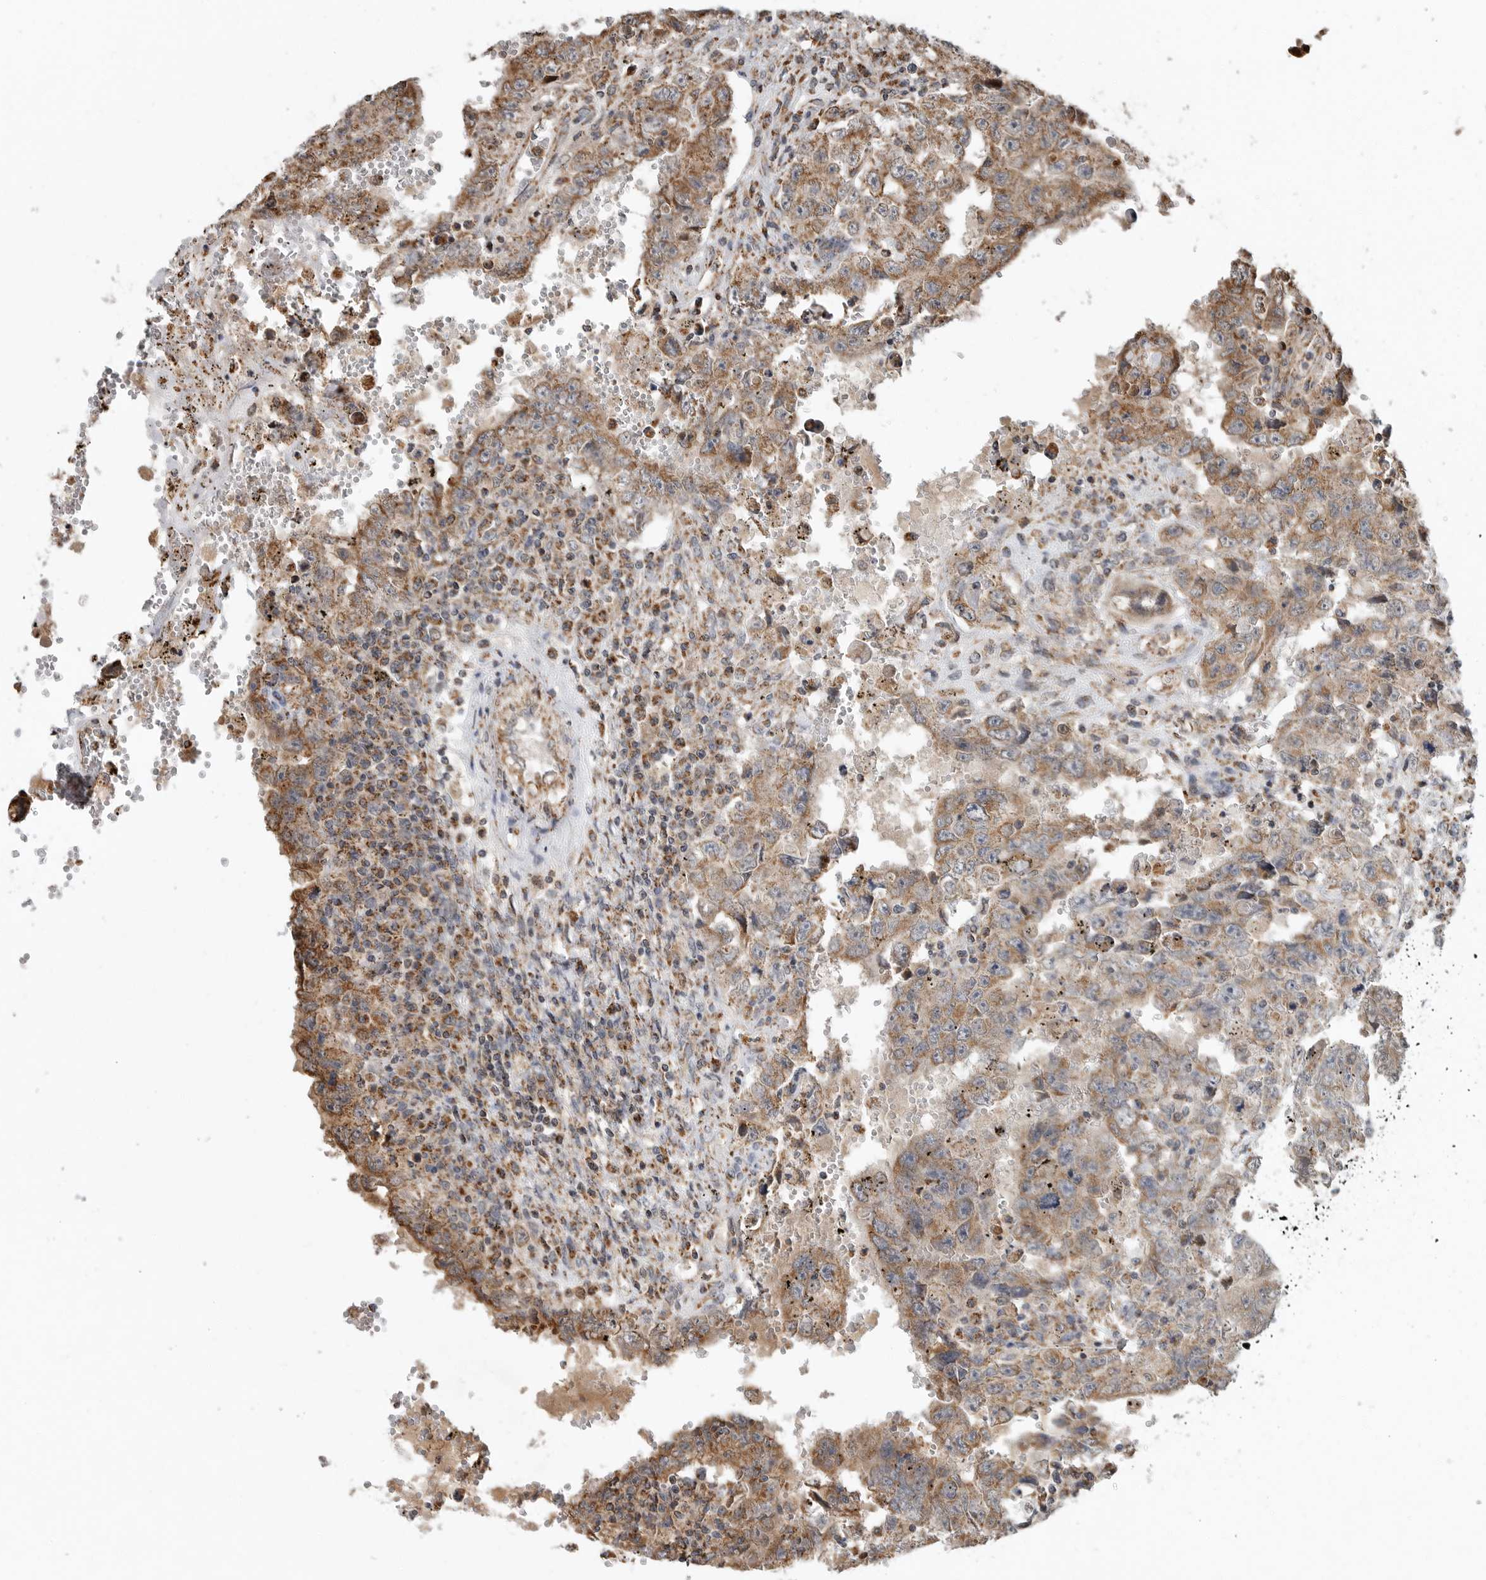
{"staining": {"intensity": "moderate", "quantity": "25%-75%", "location": "cytoplasmic/membranous"}, "tissue": "testis cancer", "cell_type": "Tumor cells", "image_type": "cancer", "snomed": [{"axis": "morphology", "description": "Carcinoma, Embryonal, NOS"}, {"axis": "topography", "description": "Testis"}], "caption": "Immunohistochemical staining of testis embryonal carcinoma reveals medium levels of moderate cytoplasmic/membranous staining in approximately 25%-75% of tumor cells.", "gene": "GCNT2", "patient": {"sex": "male", "age": 26}}